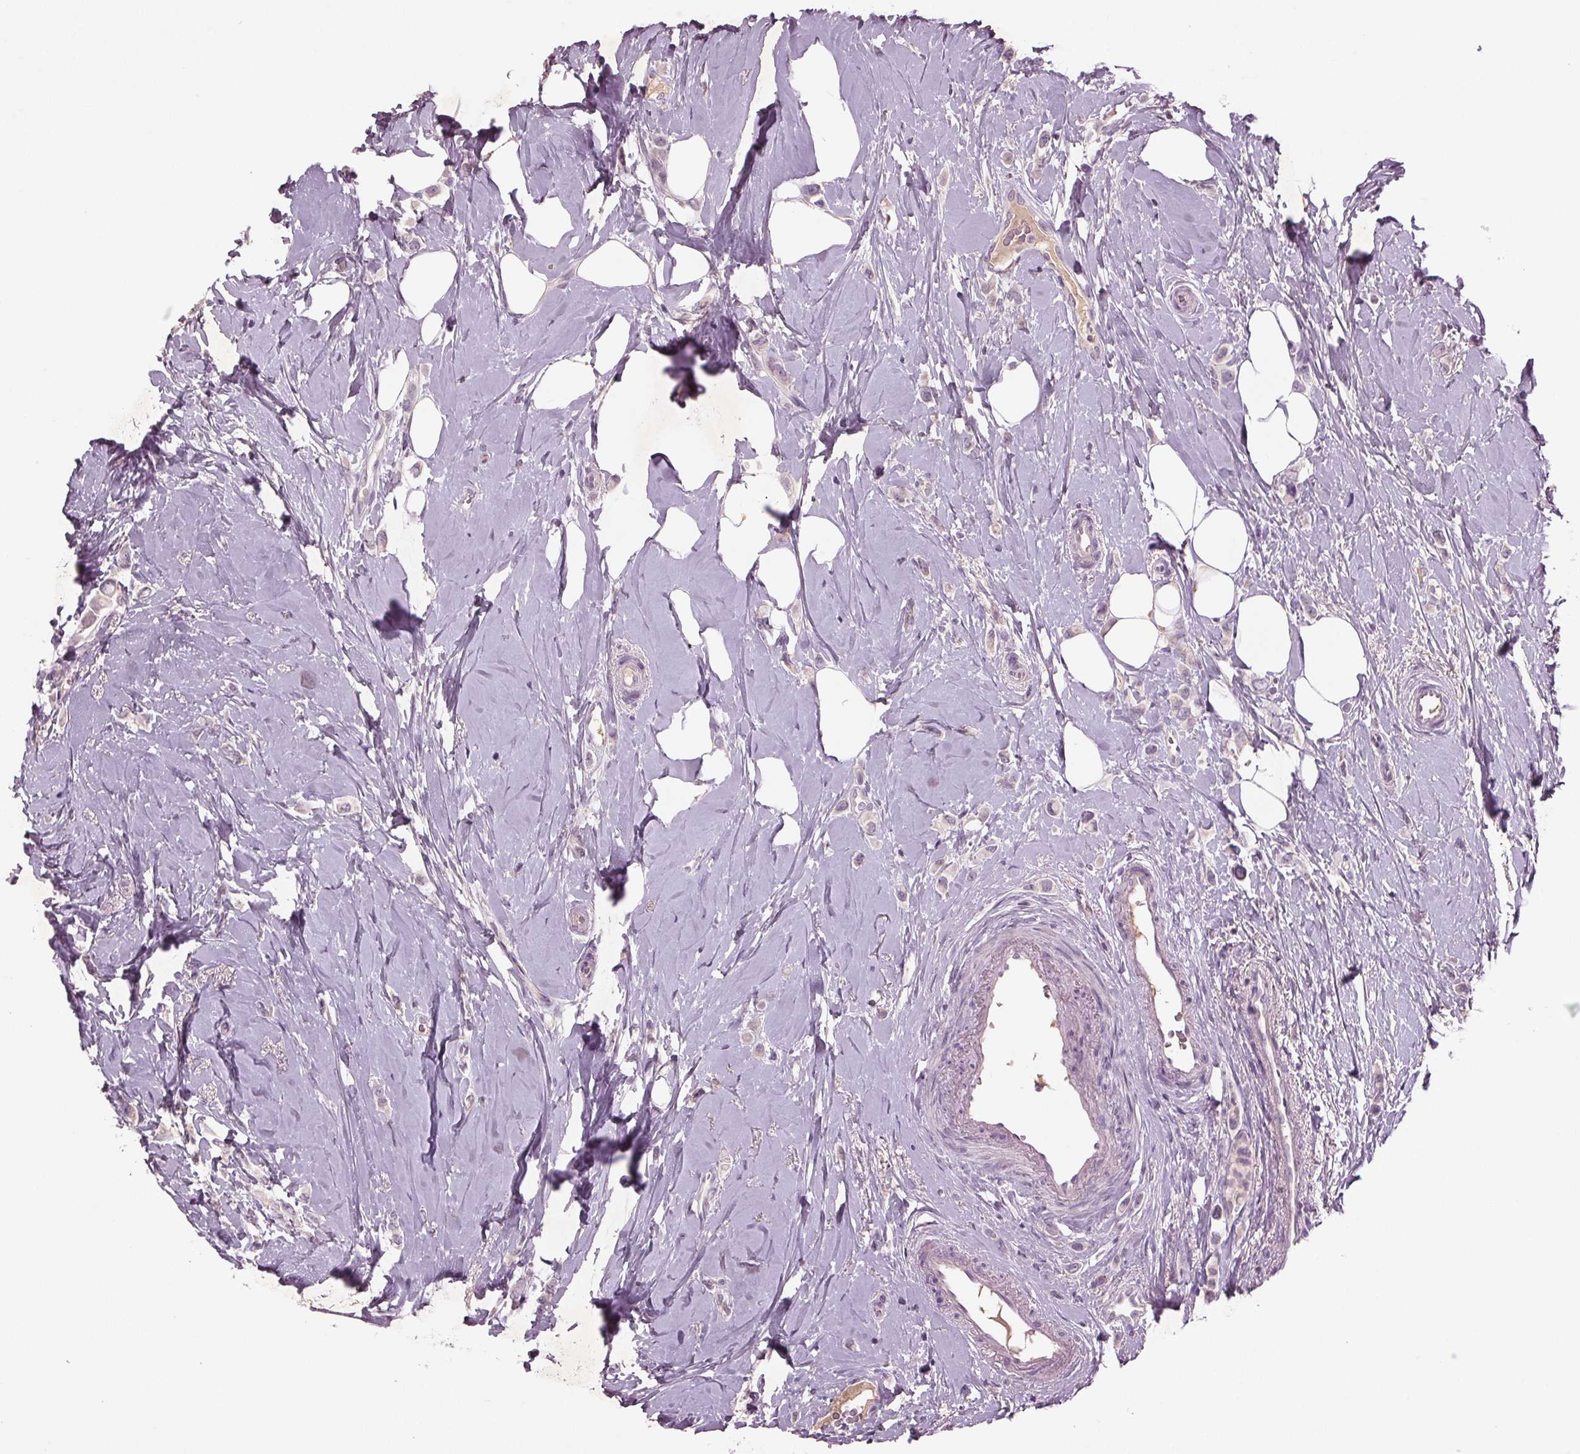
{"staining": {"intensity": "negative", "quantity": "none", "location": "none"}, "tissue": "breast cancer", "cell_type": "Tumor cells", "image_type": "cancer", "snomed": [{"axis": "morphology", "description": "Lobular carcinoma"}, {"axis": "topography", "description": "Breast"}], "caption": "Tumor cells are negative for brown protein staining in breast lobular carcinoma.", "gene": "BHLHE22", "patient": {"sex": "female", "age": 66}}